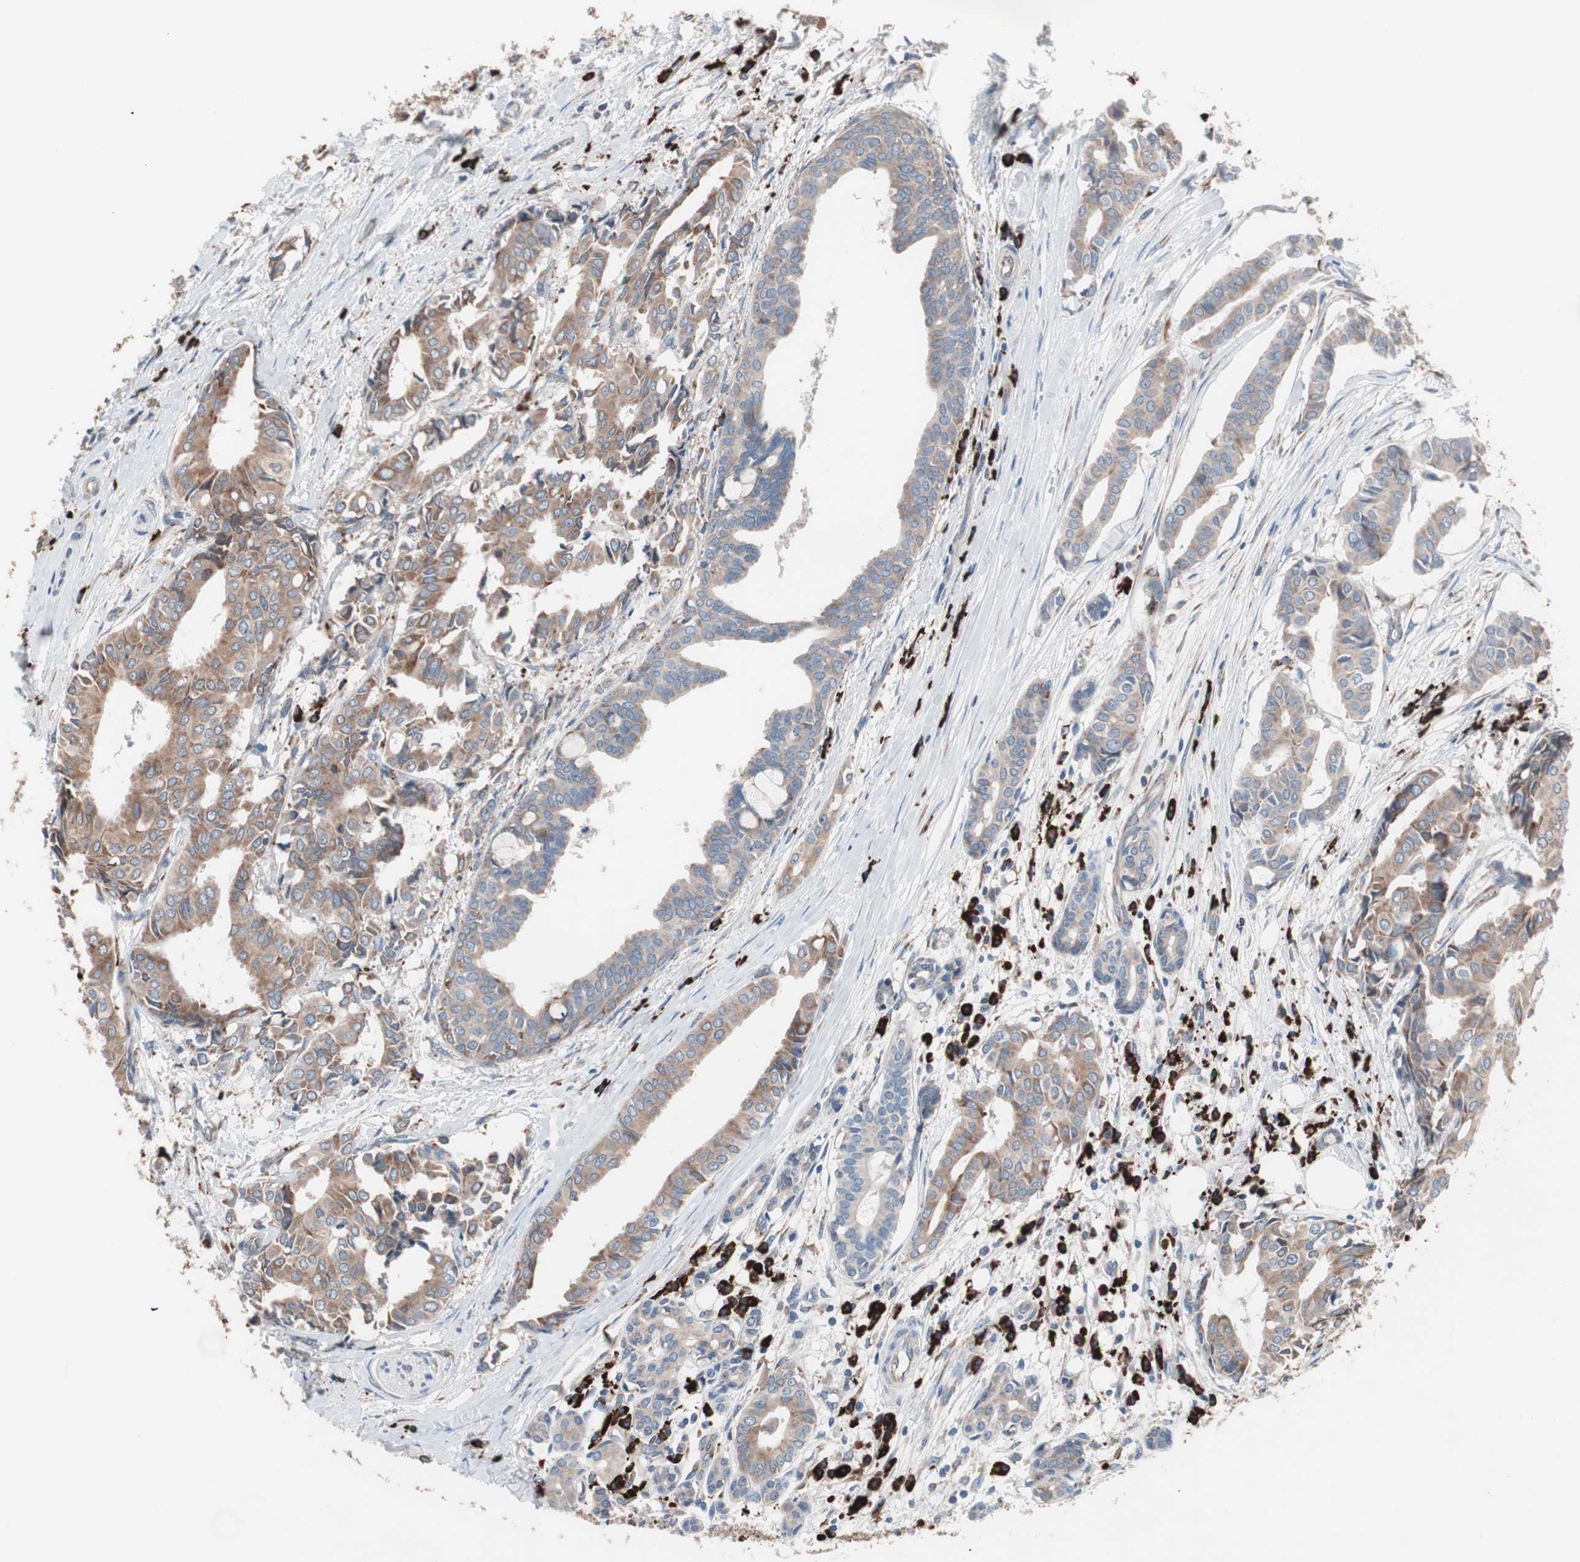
{"staining": {"intensity": "moderate", "quantity": ">75%", "location": "cytoplasmic/membranous"}, "tissue": "head and neck cancer", "cell_type": "Tumor cells", "image_type": "cancer", "snomed": [{"axis": "morphology", "description": "Adenocarcinoma, NOS"}, {"axis": "topography", "description": "Salivary gland"}, {"axis": "topography", "description": "Head-Neck"}], "caption": "Immunohistochemistry (IHC) (DAB (3,3'-diaminobenzidine)) staining of human head and neck cancer (adenocarcinoma) demonstrates moderate cytoplasmic/membranous protein staining in about >75% of tumor cells.", "gene": "SLC27A4", "patient": {"sex": "female", "age": 59}}